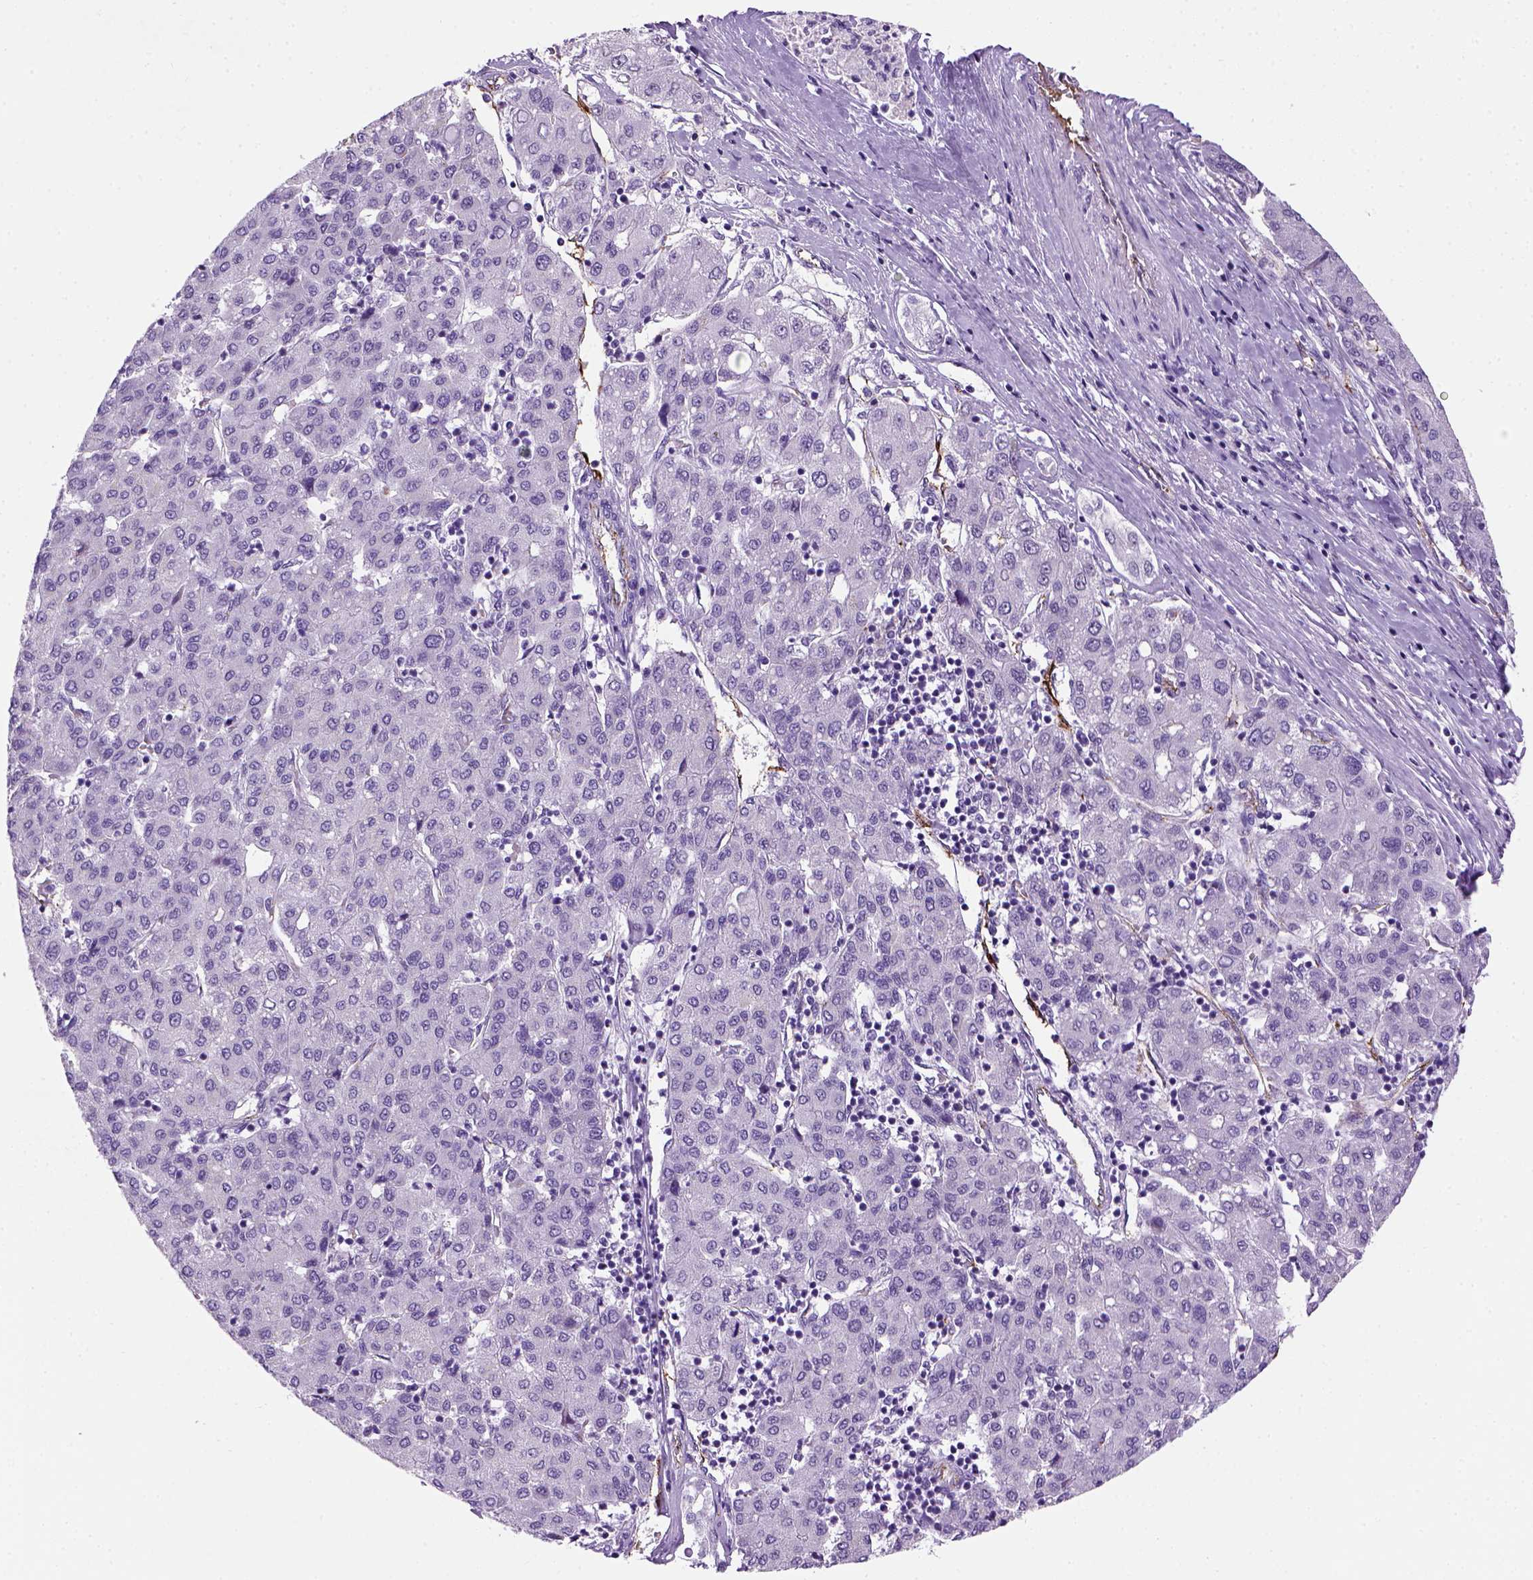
{"staining": {"intensity": "negative", "quantity": "none", "location": "none"}, "tissue": "liver cancer", "cell_type": "Tumor cells", "image_type": "cancer", "snomed": [{"axis": "morphology", "description": "Carcinoma, Hepatocellular, NOS"}, {"axis": "topography", "description": "Liver"}], "caption": "Protein analysis of liver cancer (hepatocellular carcinoma) displays no significant staining in tumor cells.", "gene": "VWF", "patient": {"sex": "male", "age": 65}}